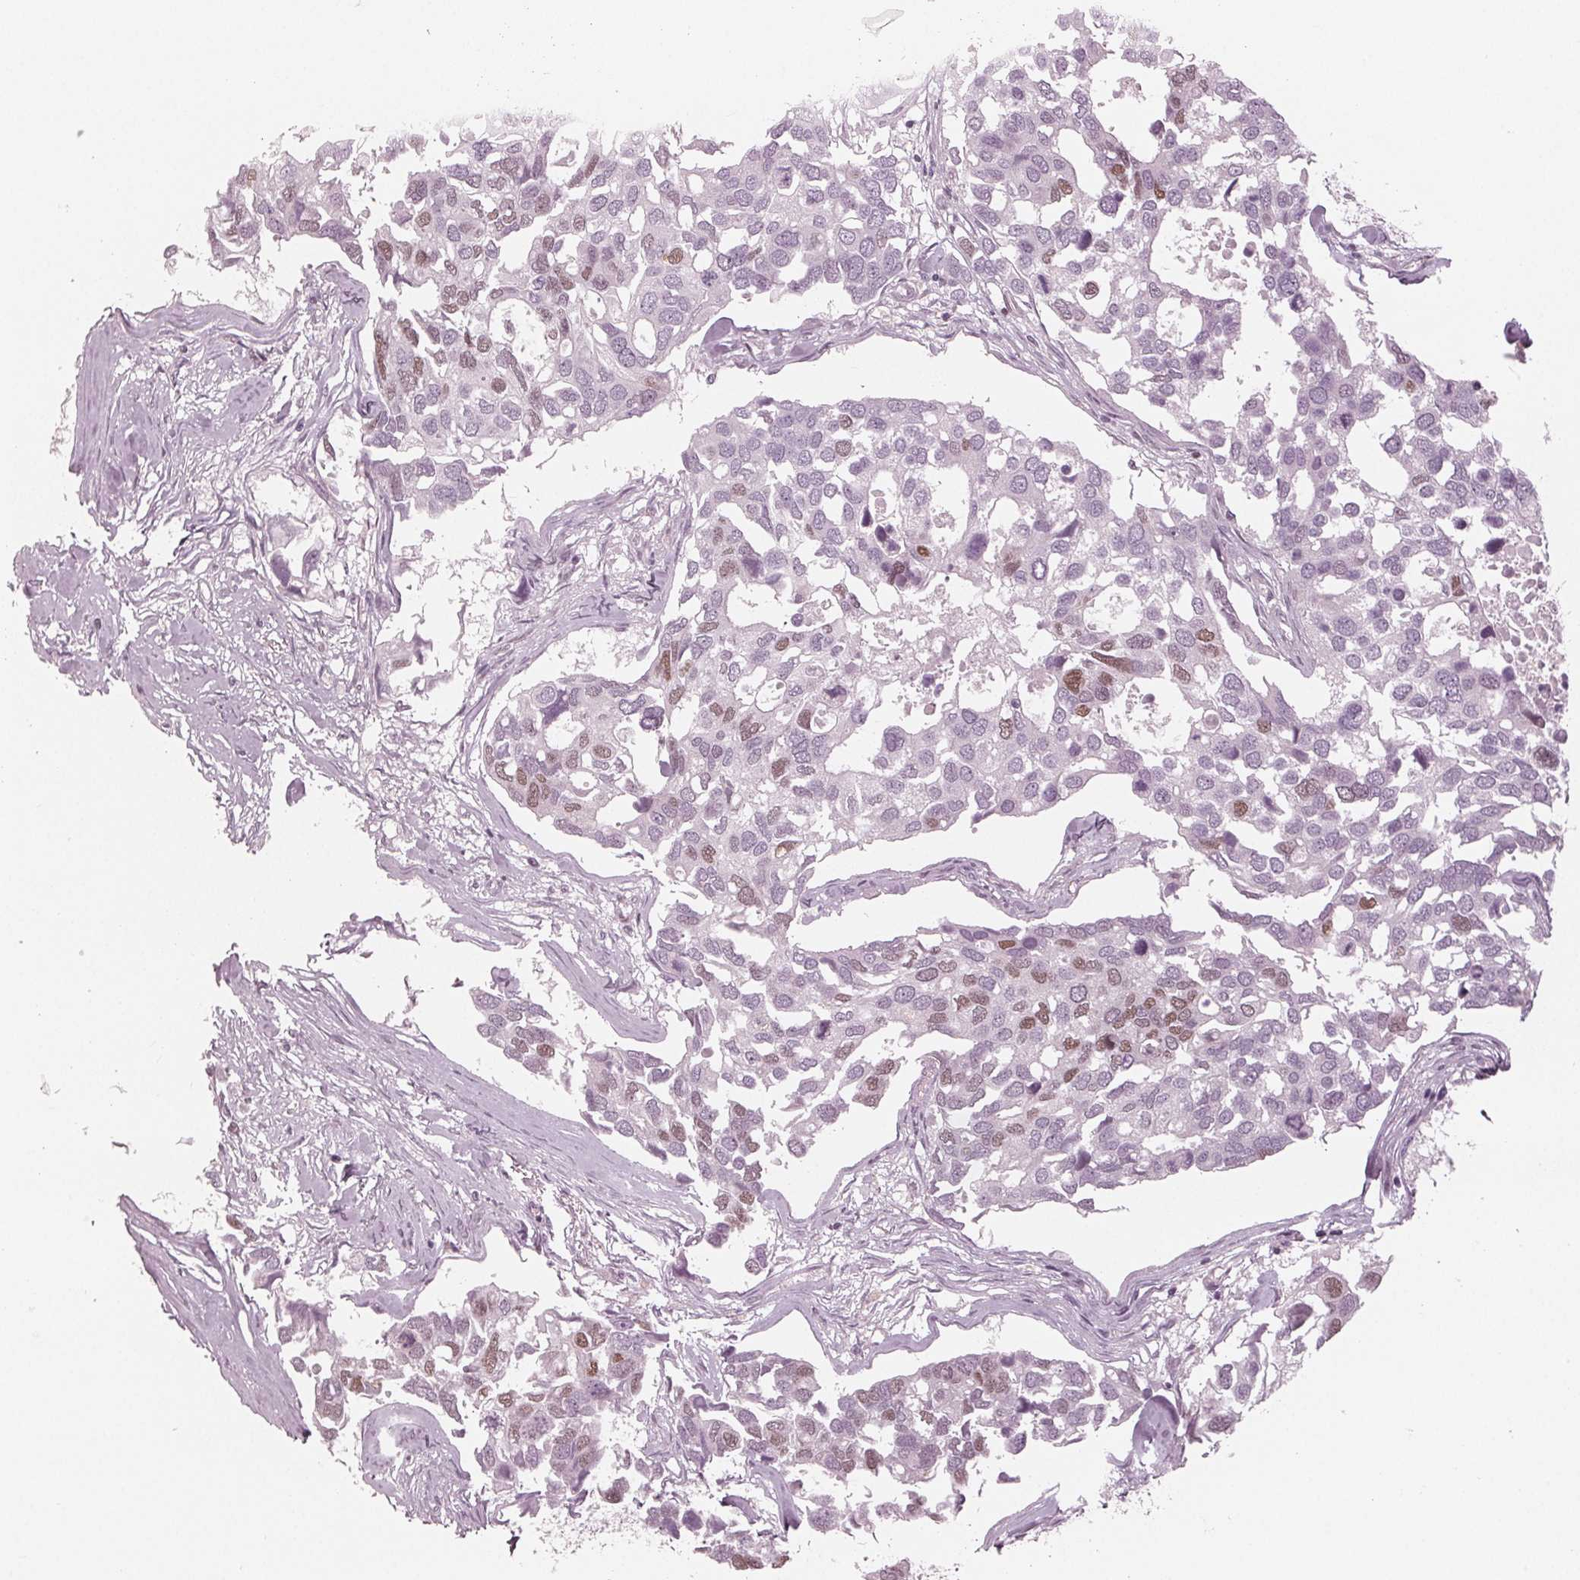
{"staining": {"intensity": "moderate", "quantity": "<25%", "location": "nuclear"}, "tissue": "breast cancer", "cell_type": "Tumor cells", "image_type": "cancer", "snomed": [{"axis": "morphology", "description": "Duct carcinoma"}, {"axis": "topography", "description": "Breast"}], "caption": "Moderate nuclear staining is seen in about <25% of tumor cells in invasive ductal carcinoma (breast).", "gene": "DNMT3L", "patient": {"sex": "female", "age": 83}}